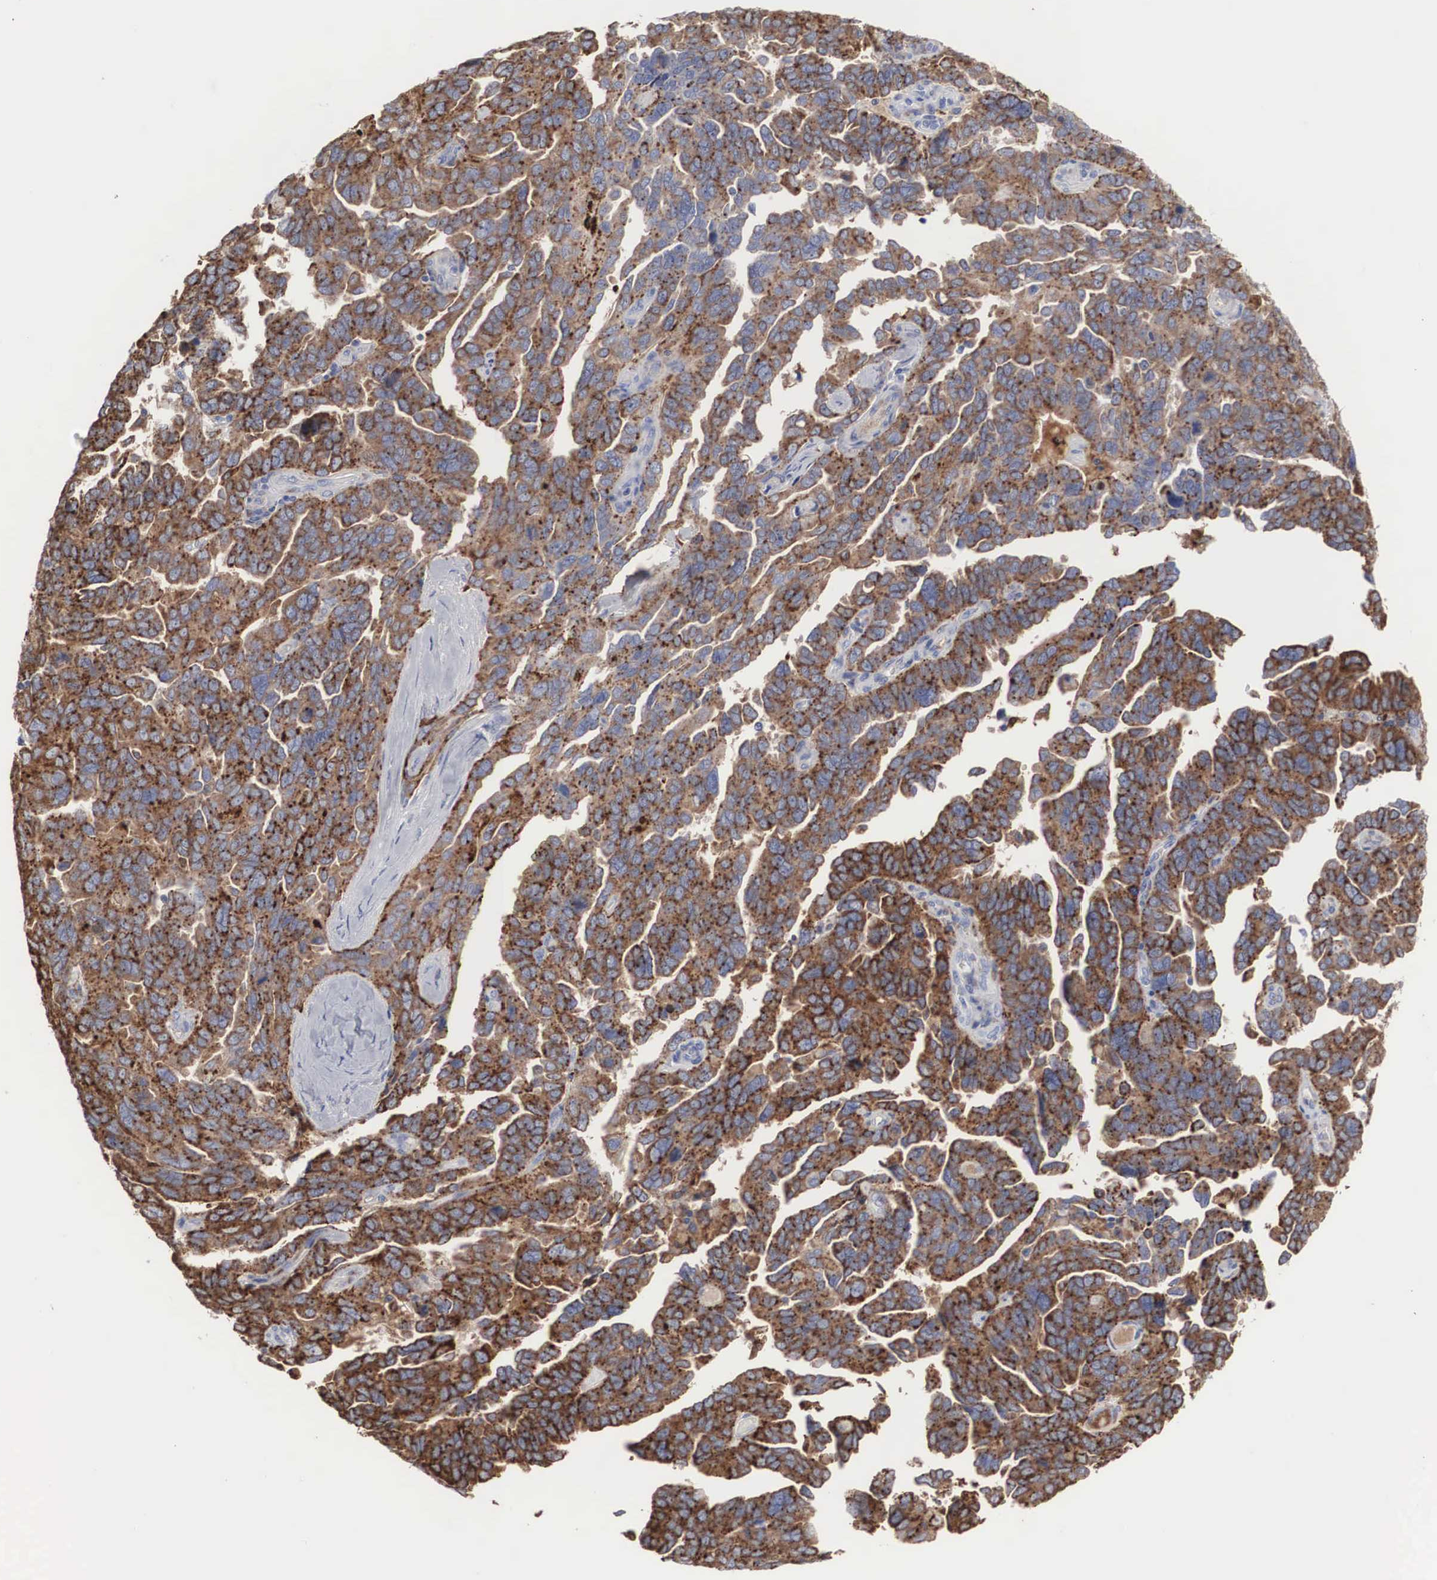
{"staining": {"intensity": "moderate", "quantity": ">75%", "location": "cytoplasmic/membranous"}, "tissue": "ovarian cancer", "cell_type": "Tumor cells", "image_type": "cancer", "snomed": [{"axis": "morphology", "description": "Cystadenocarcinoma, serous, NOS"}, {"axis": "topography", "description": "Ovary"}], "caption": "The micrograph displays immunohistochemical staining of ovarian serous cystadenocarcinoma. There is moderate cytoplasmic/membranous expression is seen in about >75% of tumor cells.", "gene": "LGALS3BP", "patient": {"sex": "female", "age": 64}}